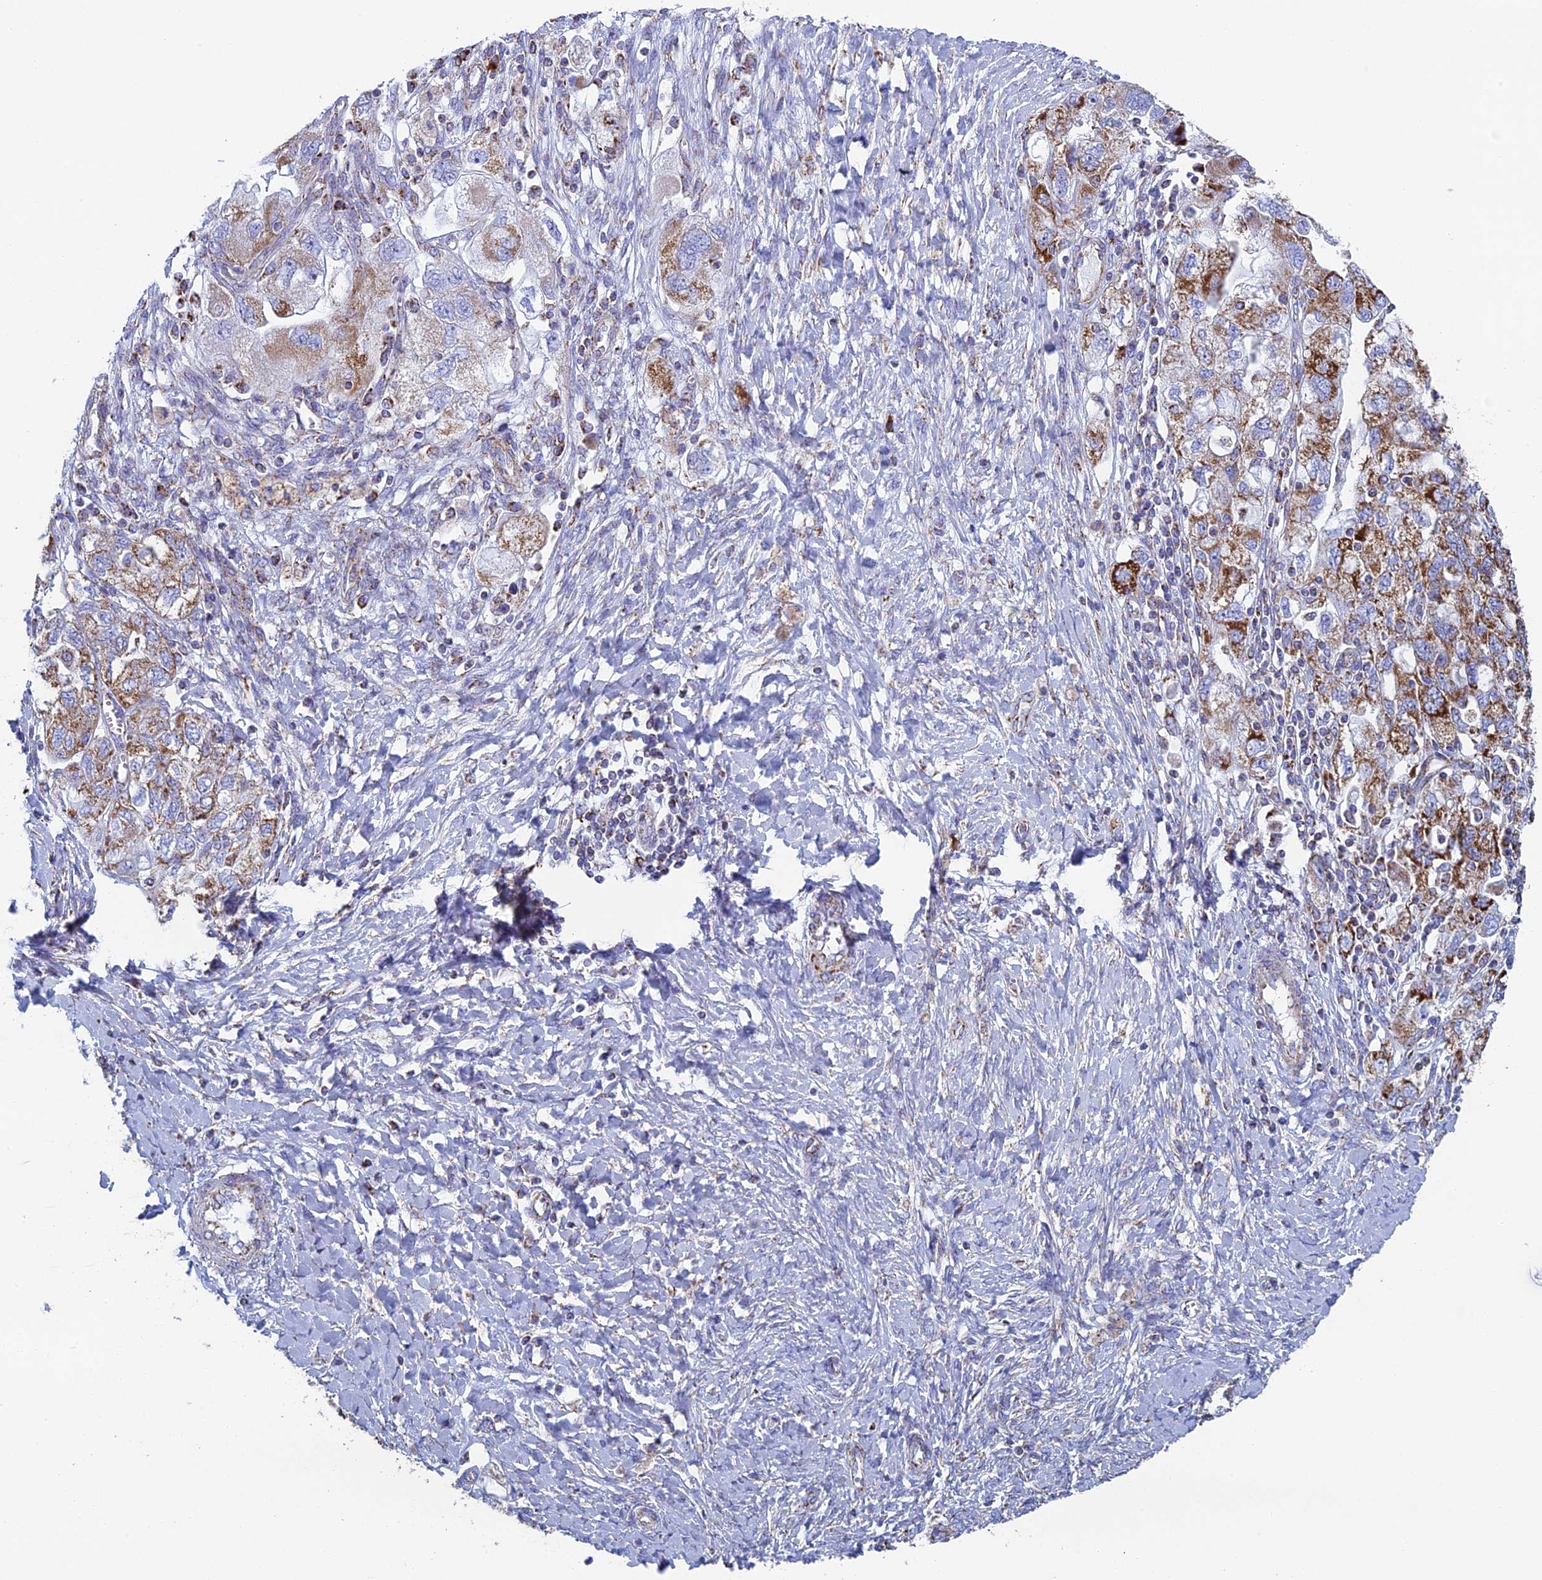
{"staining": {"intensity": "moderate", "quantity": "25%-75%", "location": "cytoplasmic/membranous"}, "tissue": "ovarian cancer", "cell_type": "Tumor cells", "image_type": "cancer", "snomed": [{"axis": "morphology", "description": "Carcinoma, NOS"}, {"axis": "morphology", "description": "Cystadenocarcinoma, serous, NOS"}, {"axis": "topography", "description": "Ovary"}], "caption": "Immunohistochemical staining of carcinoma (ovarian) exhibits moderate cytoplasmic/membranous protein staining in approximately 25%-75% of tumor cells.", "gene": "UQCRFS1", "patient": {"sex": "female", "age": 69}}